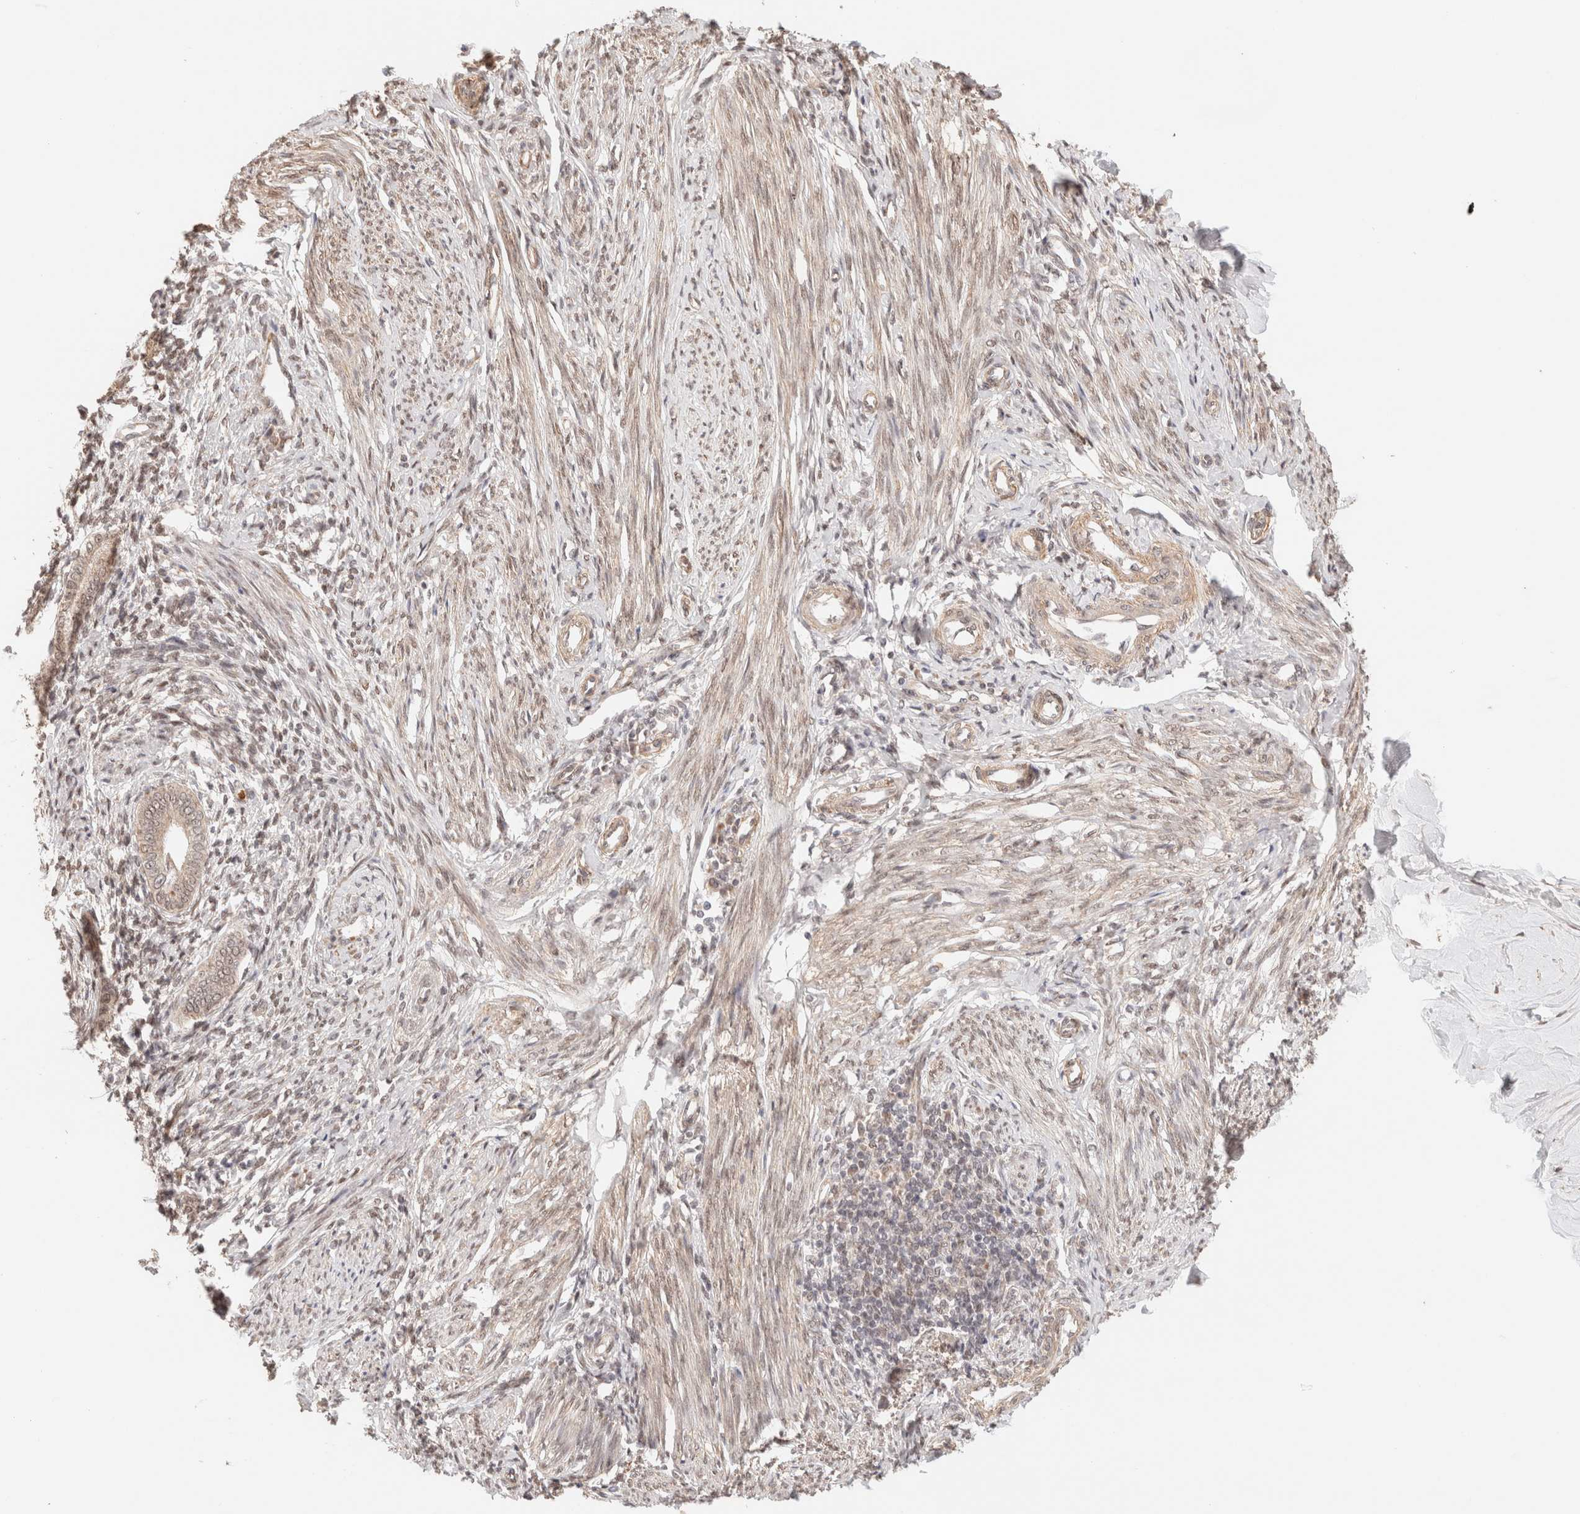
{"staining": {"intensity": "weak", "quantity": "<25%", "location": "nuclear"}, "tissue": "endometrium", "cell_type": "Cells in endometrial stroma", "image_type": "normal", "snomed": [{"axis": "morphology", "description": "Normal tissue, NOS"}, {"axis": "topography", "description": "Endometrium"}], "caption": "Immunohistochemical staining of benign endometrium displays no significant positivity in cells in endometrial stroma. (DAB (3,3'-diaminobenzidine) IHC, high magnification).", "gene": "BRPF3", "patient": {"sex": "female", "age": 56}}